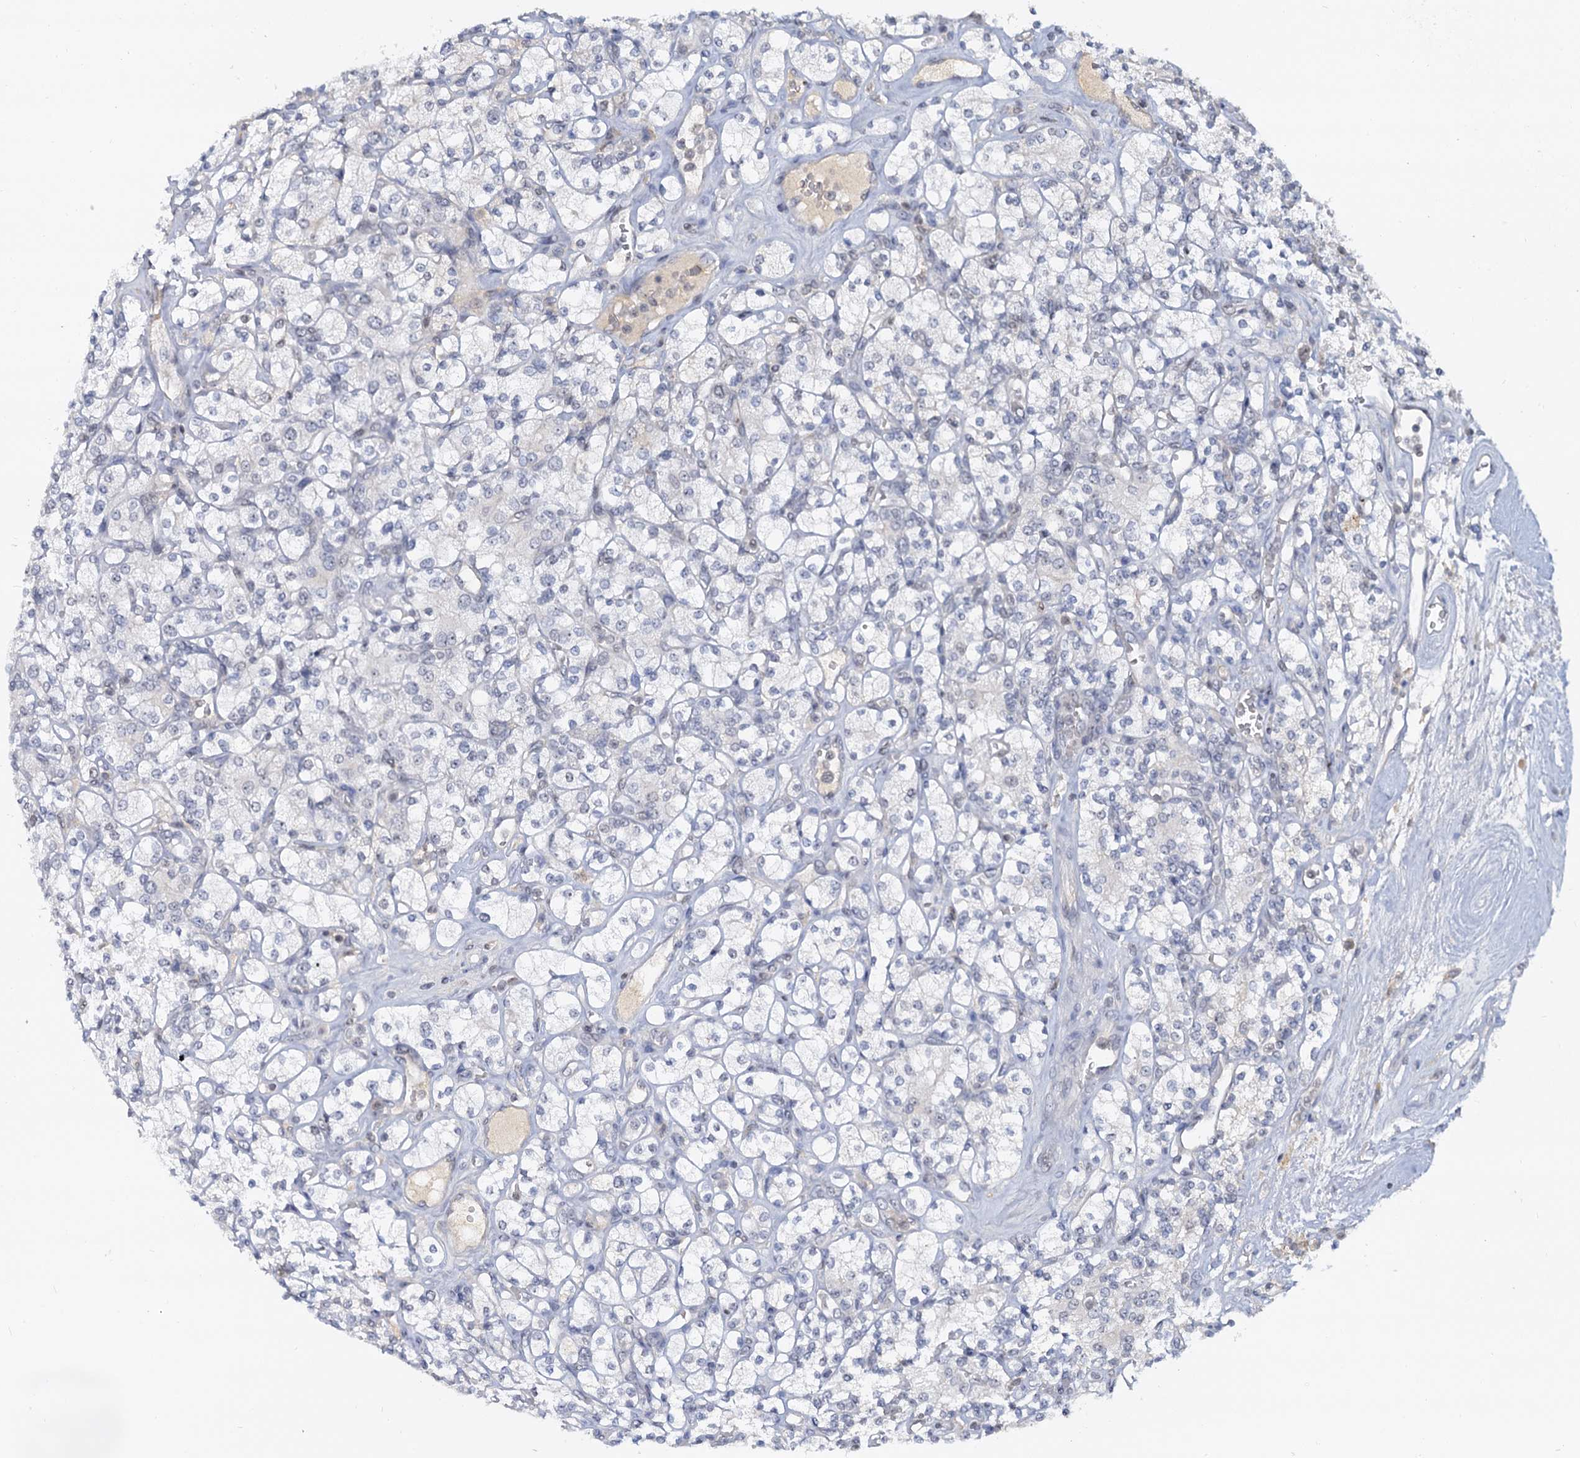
{"staining": {"intensity": "negative", "quantity": "none", "location": "none"}, "tissue": "renal cancer", "cell_type": "Tumor cells", "image_type": "cancer", "snomed": [{"axis": "morphology", "description": "Adenocarcinoma, NOS"}, {"axis": "topography", "description": "Kidney"}], "caption": "Image shows no protein expression in tumor cells of renal cancer tissue.", "gene": "NOP2", "patient": {"sex": "male", "age": 77}}